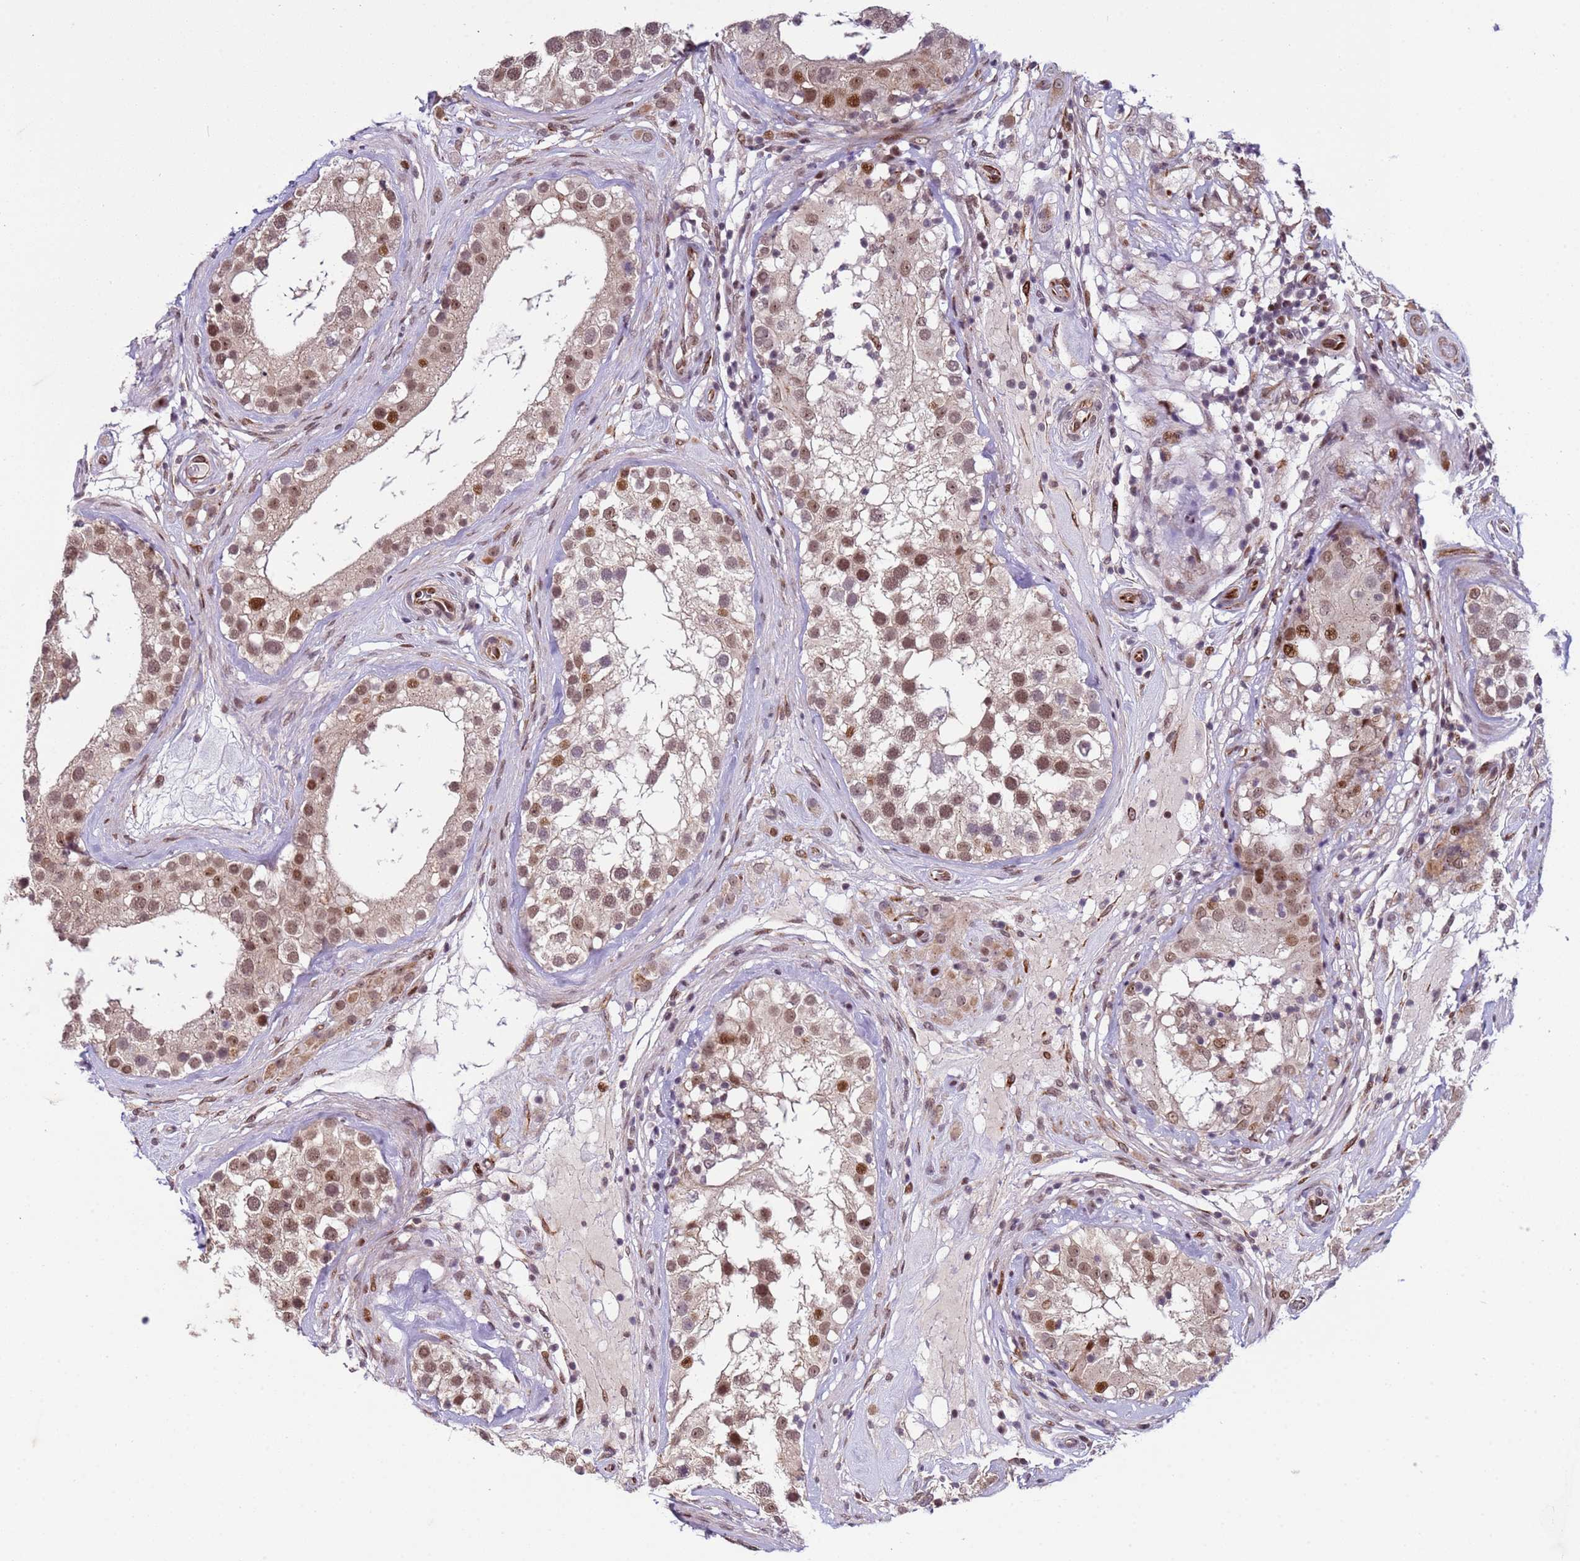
{"staining": {"intensity": "moderate", "quantity": ">75%", "location": "nuclear"}, "tissue": "testis", "cell_type": "Cells in seminiferous ducts", "image_type": "normal", "snomed": [{"axis": "morphology", "description": "Normal tissue, NOS"}, {"axis": "topography", "description": "Testis"}], "caption": "Moderate nuclear expression is present in approximately >75% of cells in seminiferous ducts in unremarkable testis. Nuclei are stained in blue.", "gene": "SHC3", "patient": {"sex": "male", "age": 46}}